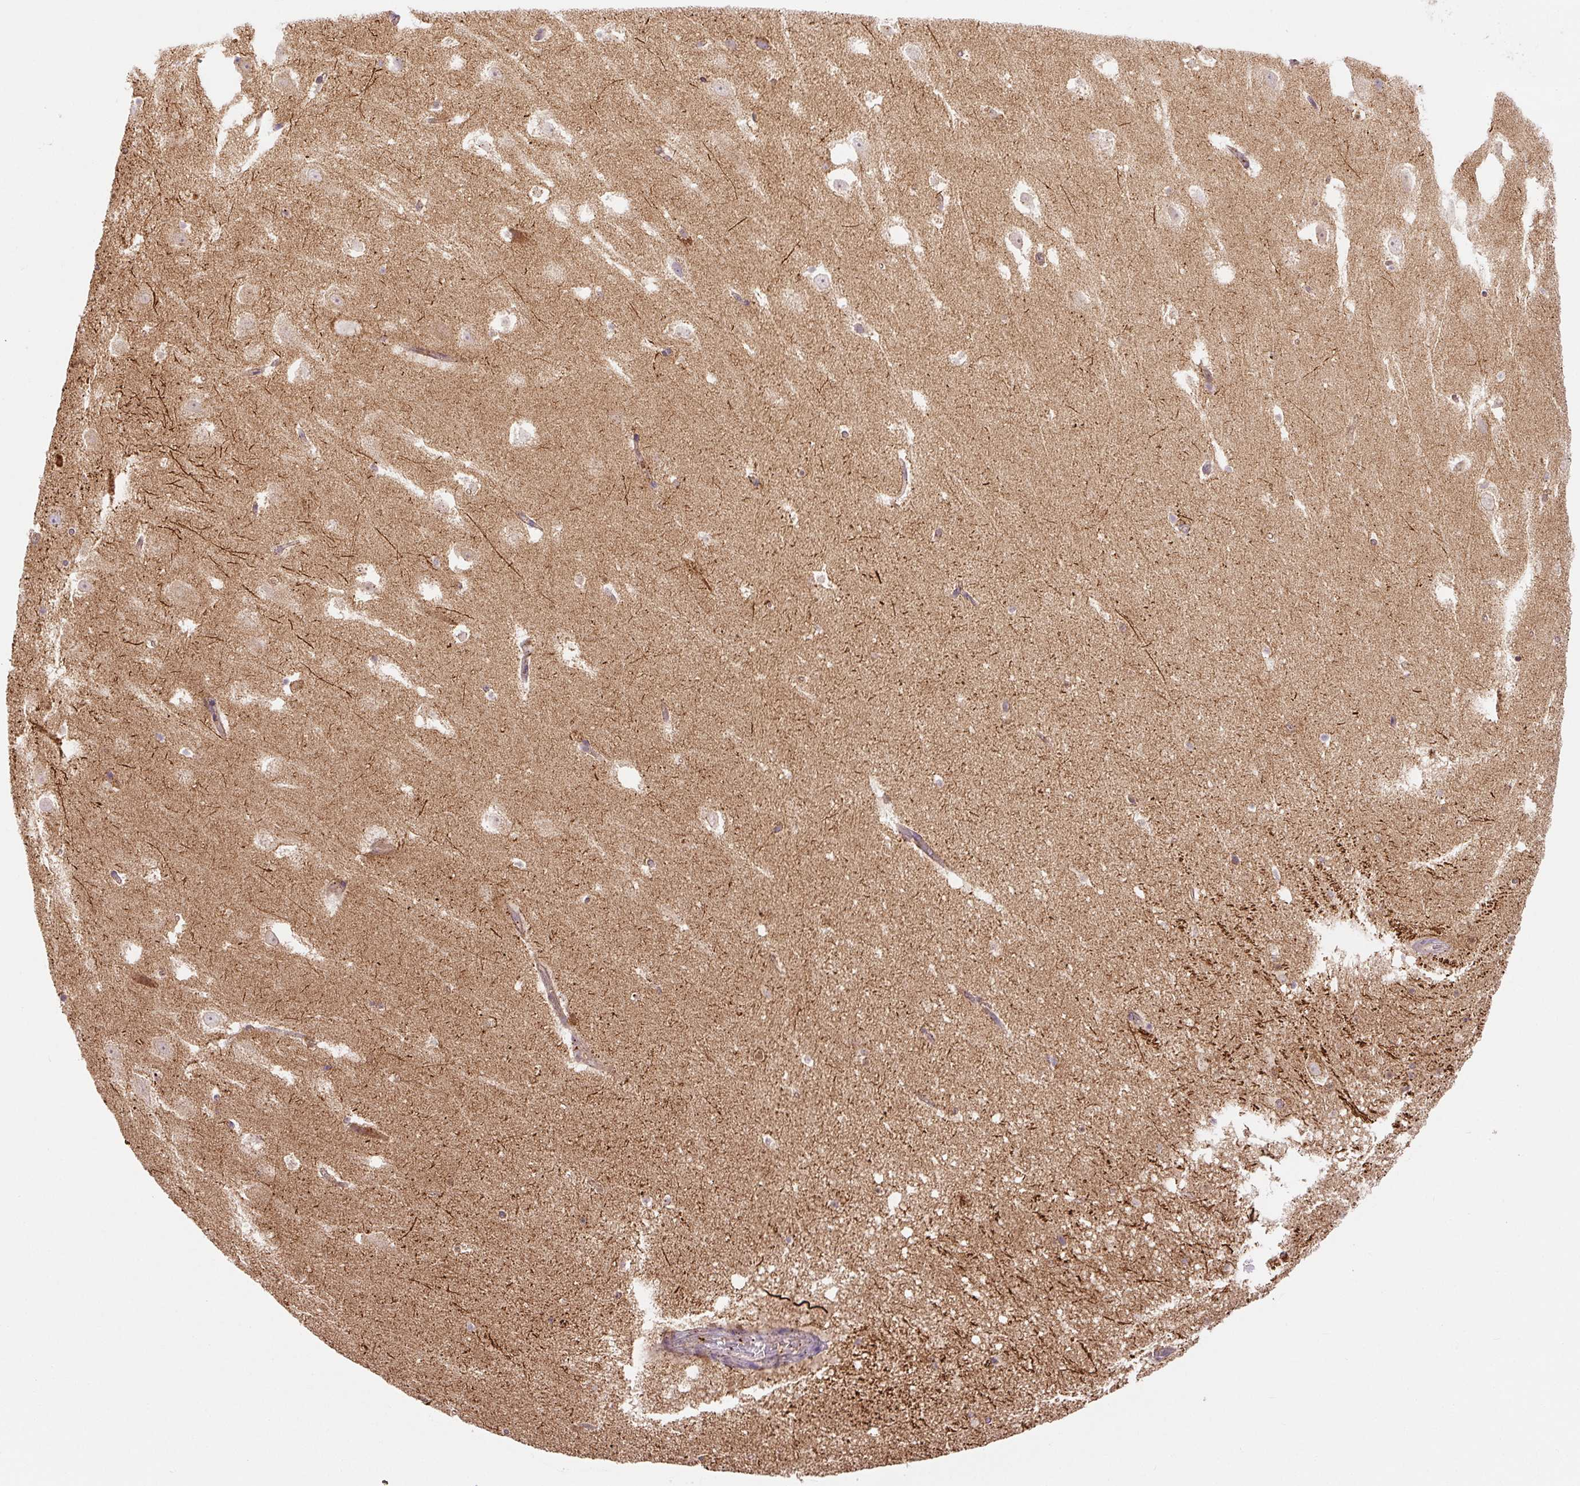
{"staining": {"intensity": "negative", "quantity": "none", "location": "none"}, "tissue": "hippocampus", "cell_type": "Glial cells", "image_type": "normal", "snomed": [{"axis": "morphology", "description": "Normal tissue, NOS"}, {"axis": "topography", "description": "Hippocampus"}], "caption": "Immunohistochemical staining of normal human hippocampus shows no significant expression in glial cells. (Stains: DAB (3,3'-diaminobenzidine) IHC with hematoxylin counter stain, Microscopy: brightfield microscopy at high magnification).", "gene": "ZSWIM7", "patient": {"sex": "male", "age": 37}}